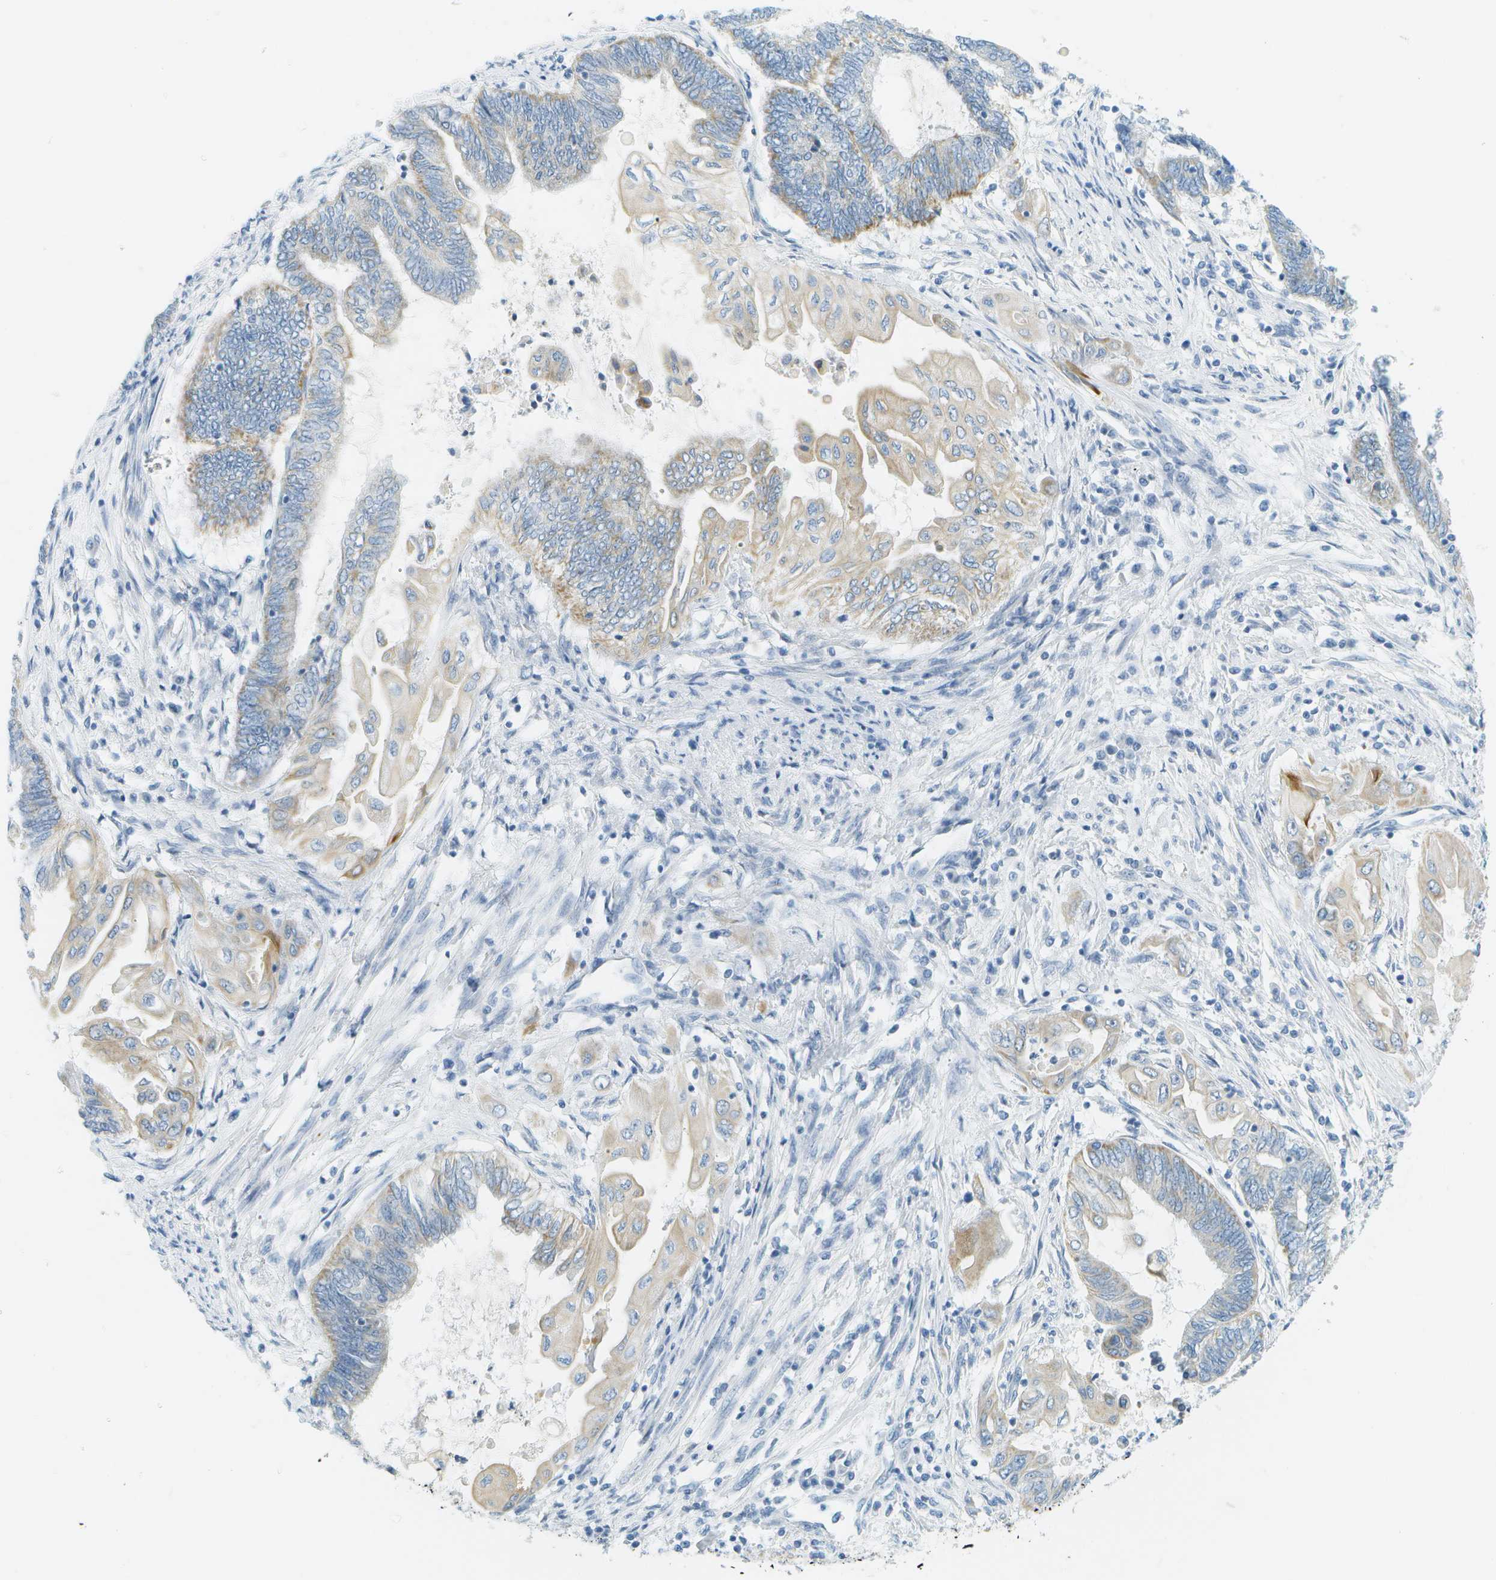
{"staining": {"intensity": "moderate", "quantity": "<25%", "location": "cytoplasmic/membranous"}, "tissue": "endometrial cancer", "cell_type": "Tumor cells", "image_type": "cancer", "snomed": [{"axis": "morphology", "description": "Adenocarcinoma, NOS"}, {"axis": "topography", "description": "Uterus"}, {"axis": "topography", "description": "Endometrium"}], "caption": "Immunohistochemical staining of endometrial cancer (adenocarcinoma) demonstrates low levels of moderate cytoplasmic/membranous protein staining in about <25% of tumor cells.", "gene": "SMYD5", "patient": {"sex": "female", "age": 70}}